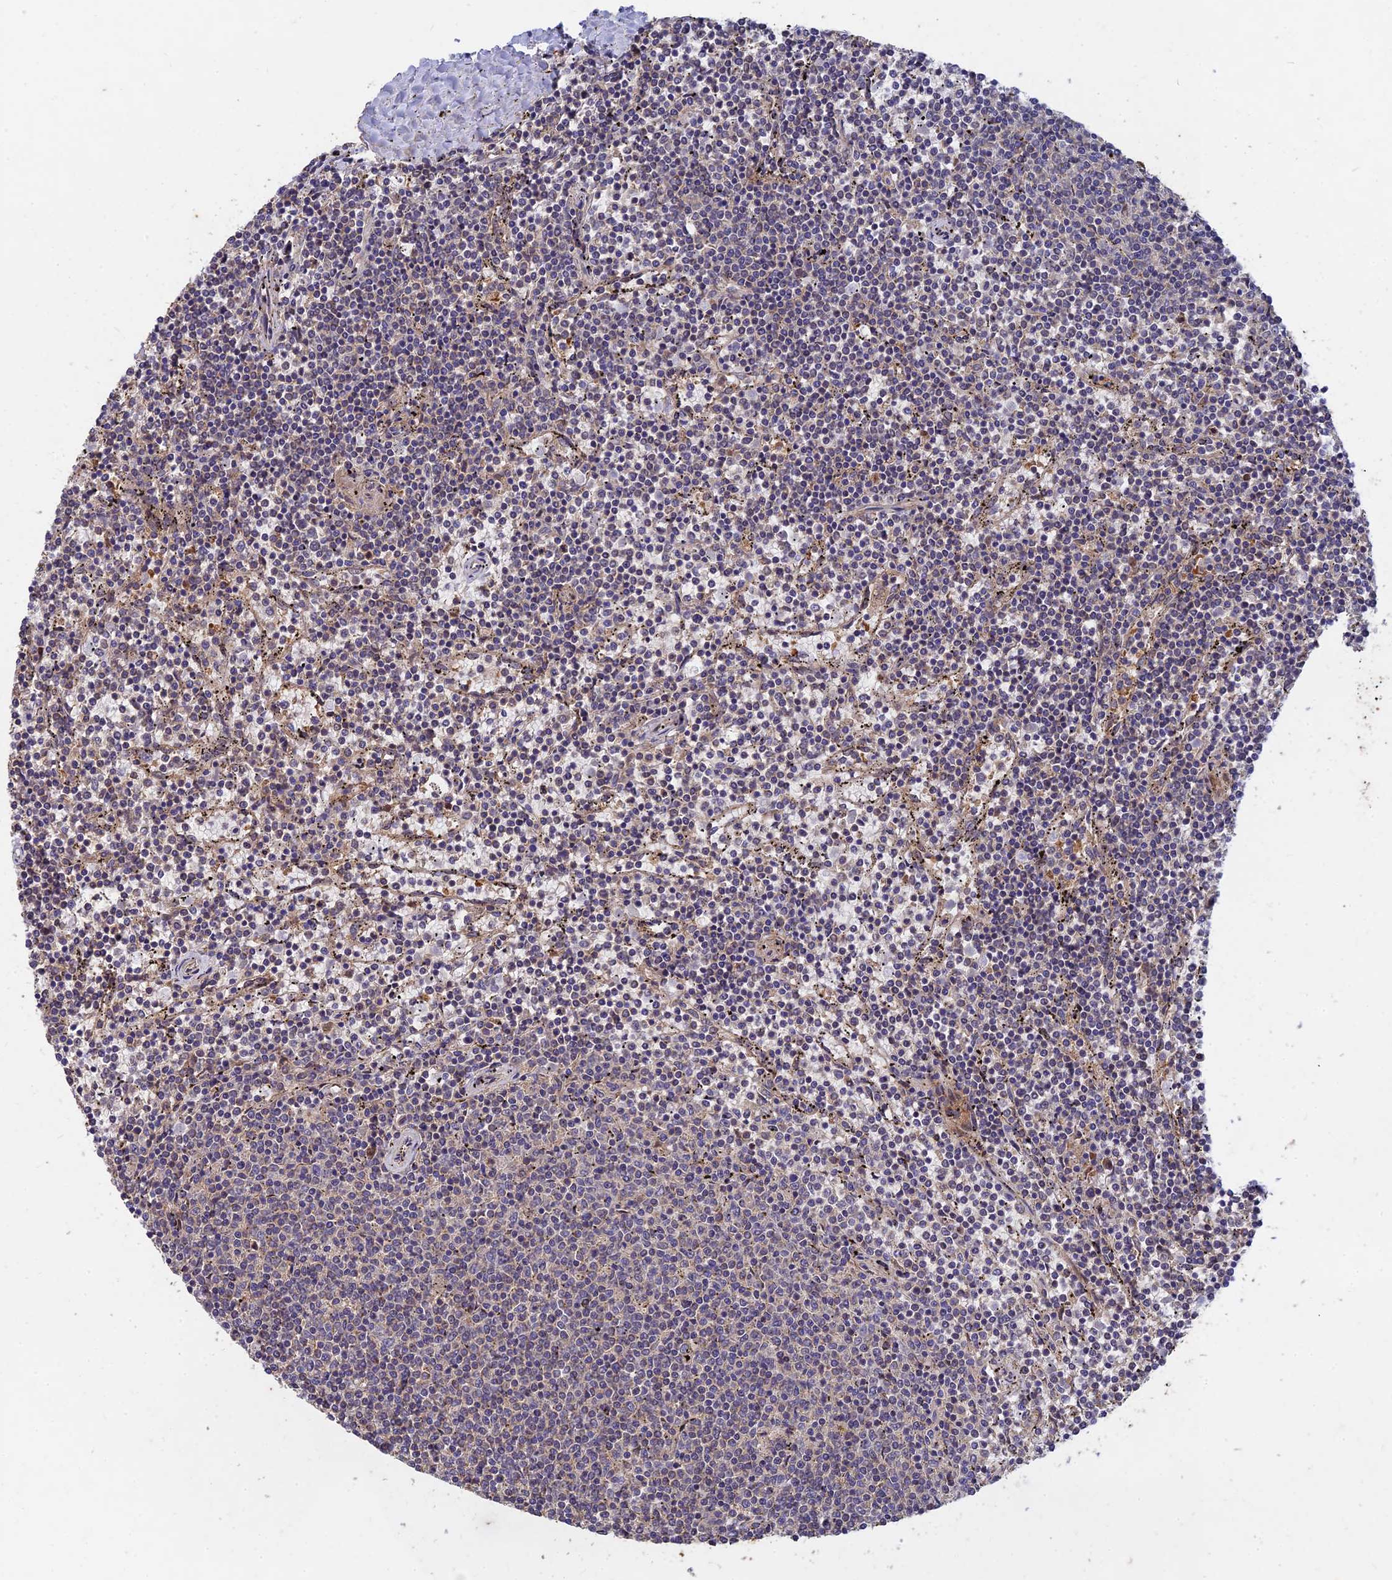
{"staining": {"intensity": "negative", "quantity": "none", "location": "none"}, "tissue": "lymphoma", "cell_type": "Tumor cells", "image_type": "cancer", "snomed": [{"axis": "morphology", "description": "Malignant lymphoma, non-Hodgkin's type, Low grade"}, {"axis": "topography", "description": "Spleen"}], "caption": "High power microscopy micrograph of an immunohistochemistry (IHC) histopathology image of malignant lymphoma, non-Hodgkin's type (low-grade), revealing no significant staining in tumor cells.", "gene": "SLC38A11", "patient": {"sex": "female", "age": 50}}